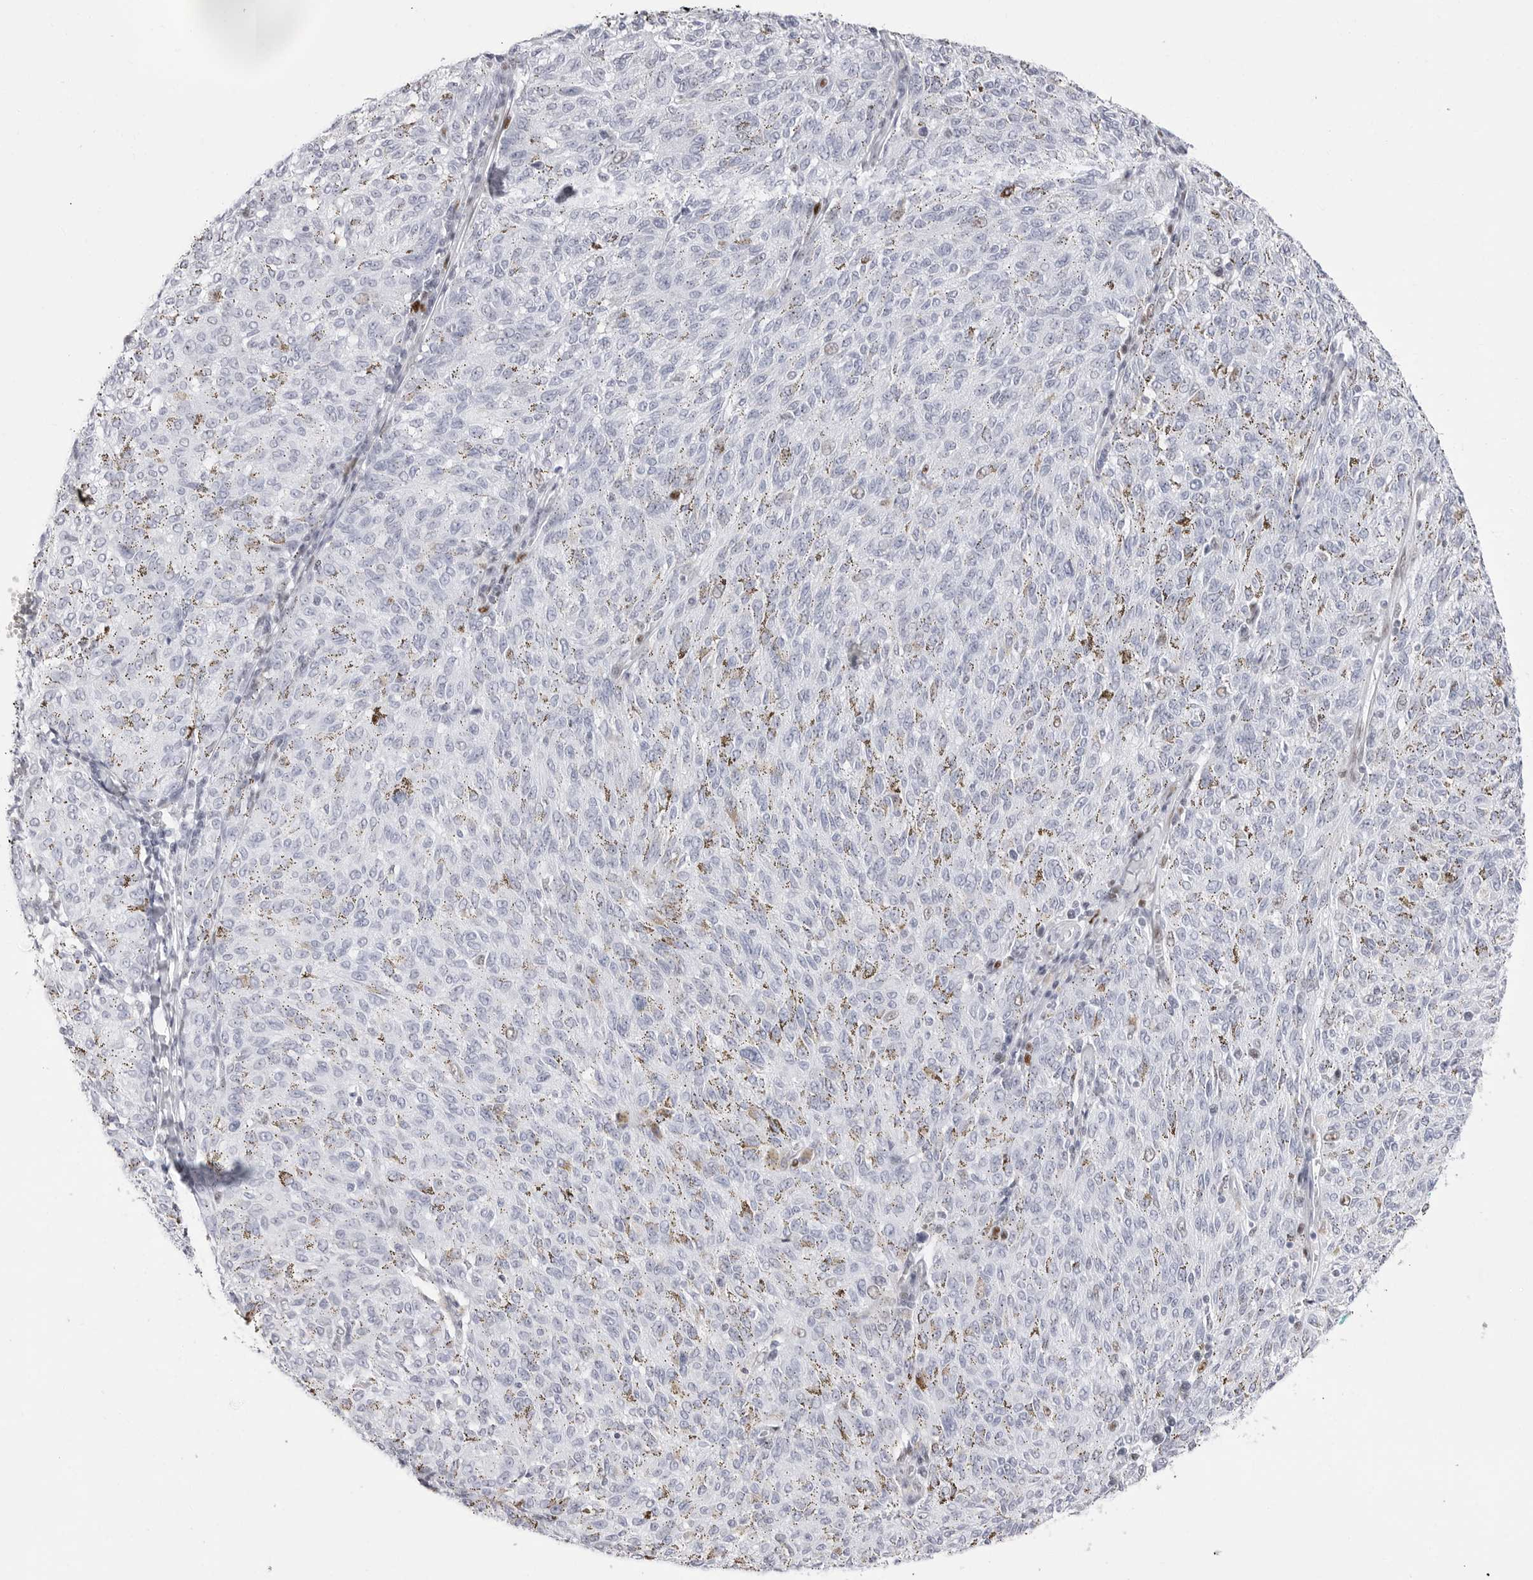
{"staining": {"intensity": "negative", "quantity": "none", "location": "none"}, "tissue": "melanoma", "cell_type": "Tumor cells", "image_type": "cancer", "snomed": [{"axis": "morphology", "description": "Malignant melanoma, NOS"}, {"axis": "topography", "description": "Skin"}], "caption": "Immunohistochemical staining of melanoma shows no significant expression in tumor cells.", "gene": "NASP", "patient": {"sex": "female", "age": 72}}